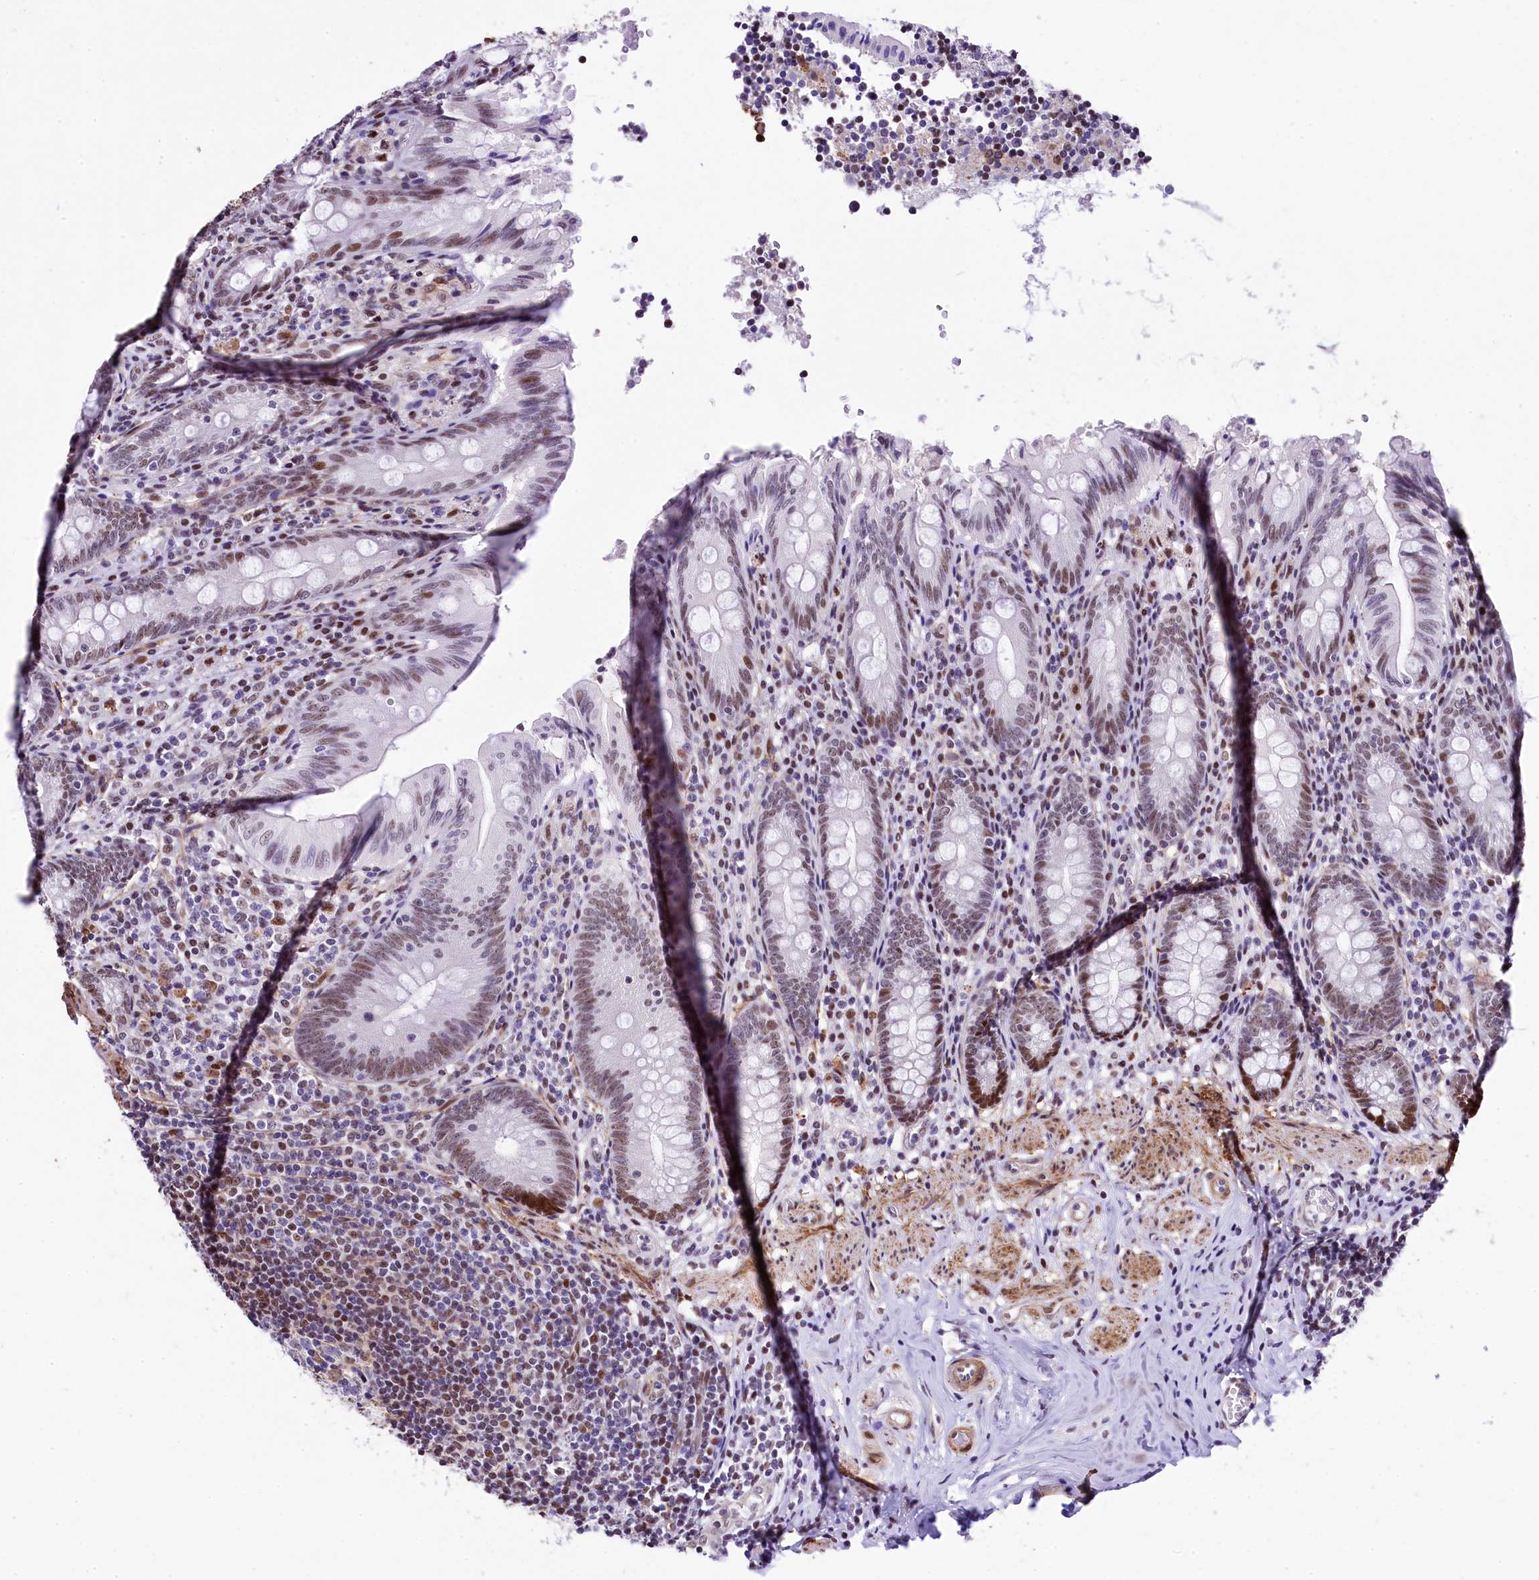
{"staining": {"intensity": "moderate", "quantity": "25%-75%", "location": "nuclear"}, "tissue": "appendix", "cell_type": "Glandular cells", "image_type": "normal", "snomed": [{"axis": "morphology", "description": "Normal tissue, NOS"}, {"axis": "topography", "description": "Appendix"}], "caption": "A photomicrograph of human appendix stained for a protein reveals moderate nuclear brown staining in glandular cells.", "gene": "SAMD10", "patient": {"sex": "male", "age": 55}}